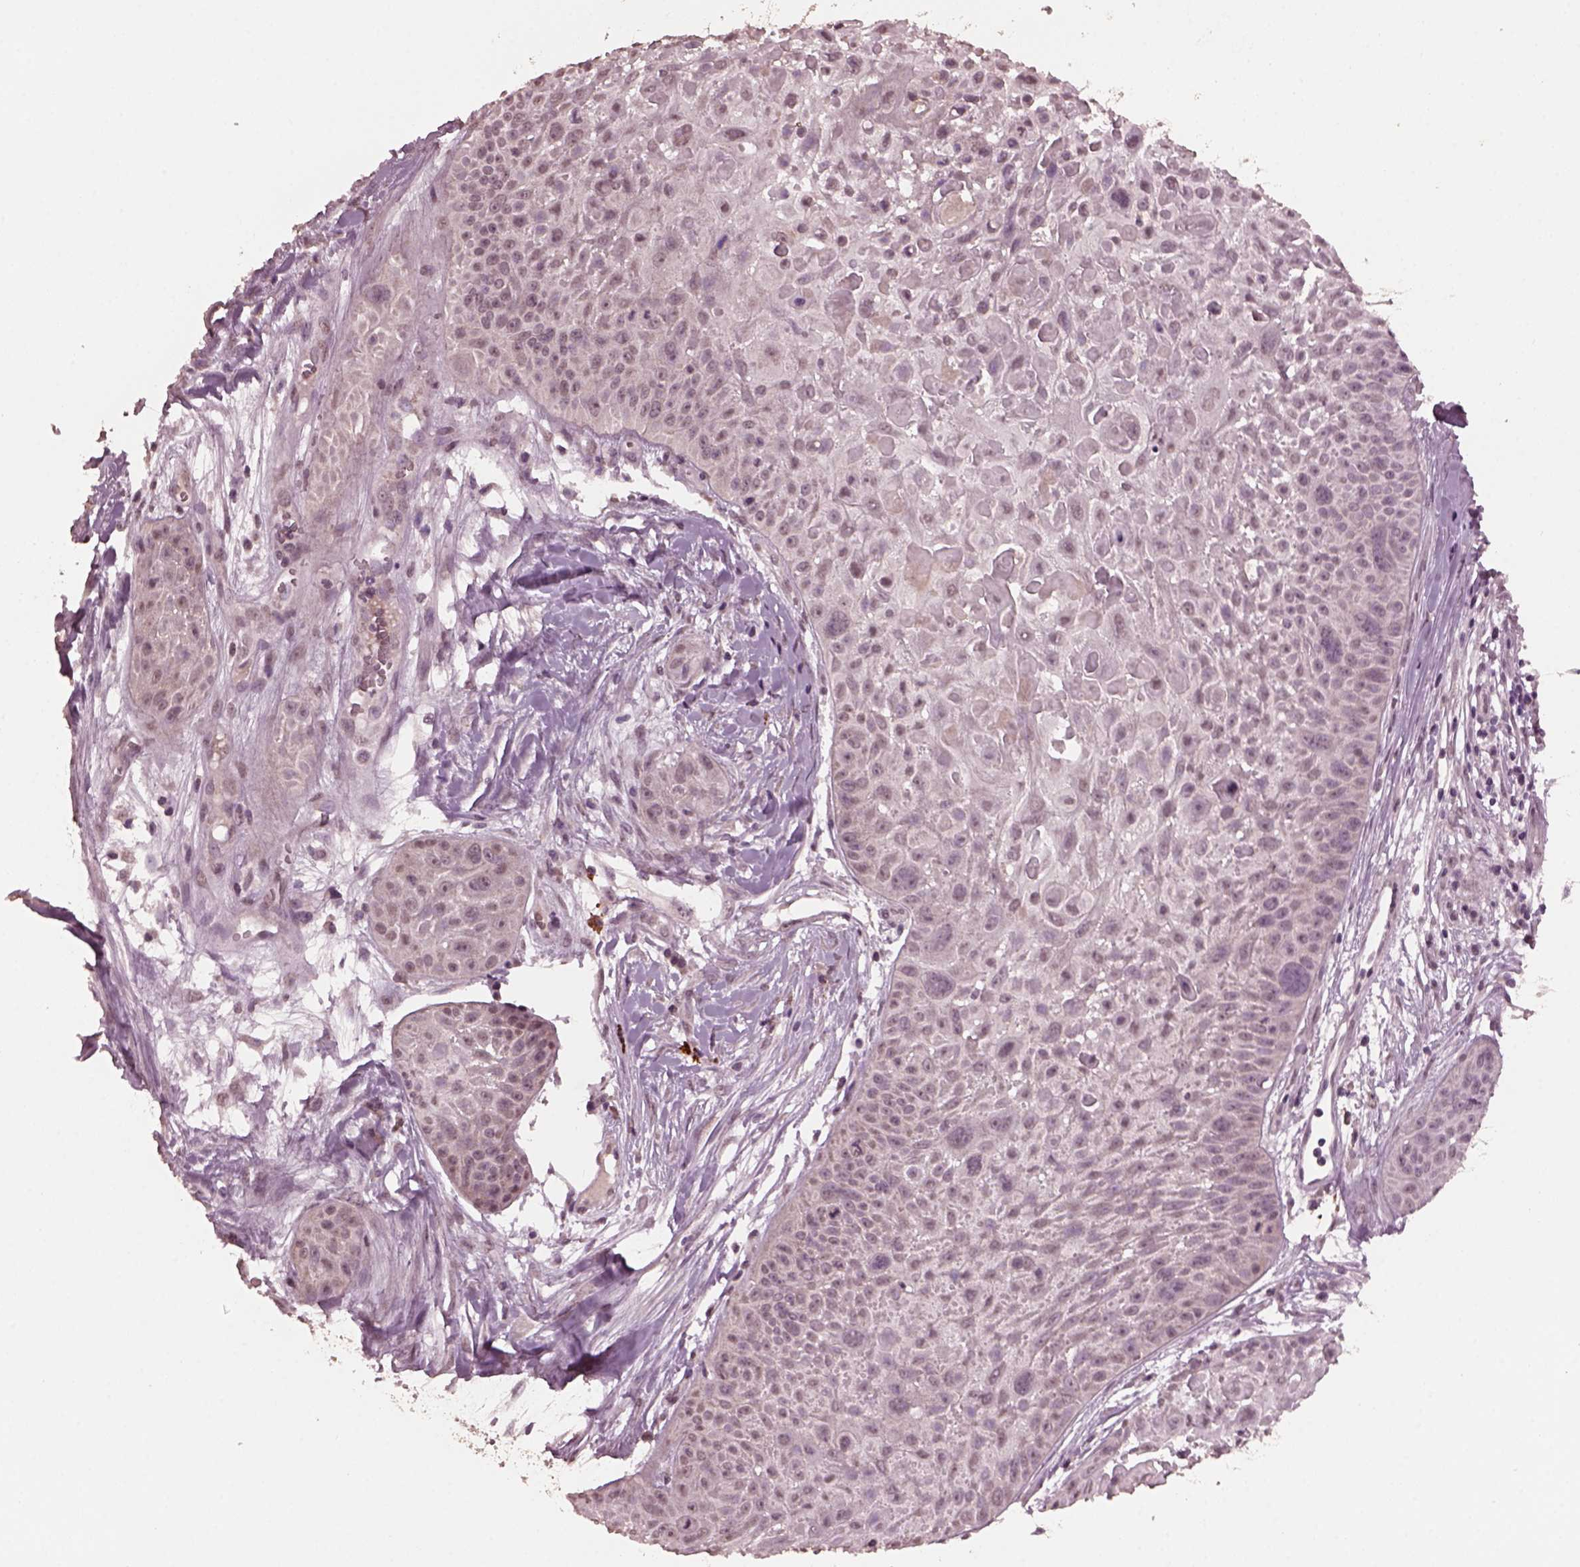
{"staining": {"intensity": "negative", "quantity": "none", "location": "none"}, "tissue": "skin cancer", "cell_type": "Tumor cells", "image_type": "cancer", "snomed": [{"axis": "morphology", "description": "Squamous cell carcinoma, NOS"}, {"axis": "topography", "description": "Skin"}, {"axis": "topography", "description": "Anal"}], "caption": "This photomicrograph is of squamous cell carcinoma (skin) stained with immunohistochemistry to label a protein in brown with the nuclei are counter-stained blue. There is no expression in tumor cells. The staining was performed using DAB to visualize the protein expression in brown, while the nuclei were stained in blue with hematoxylin (Magnification: 20x).", "gene": "IL18RAP", "patient": {"sex": "female", "age": 75}}